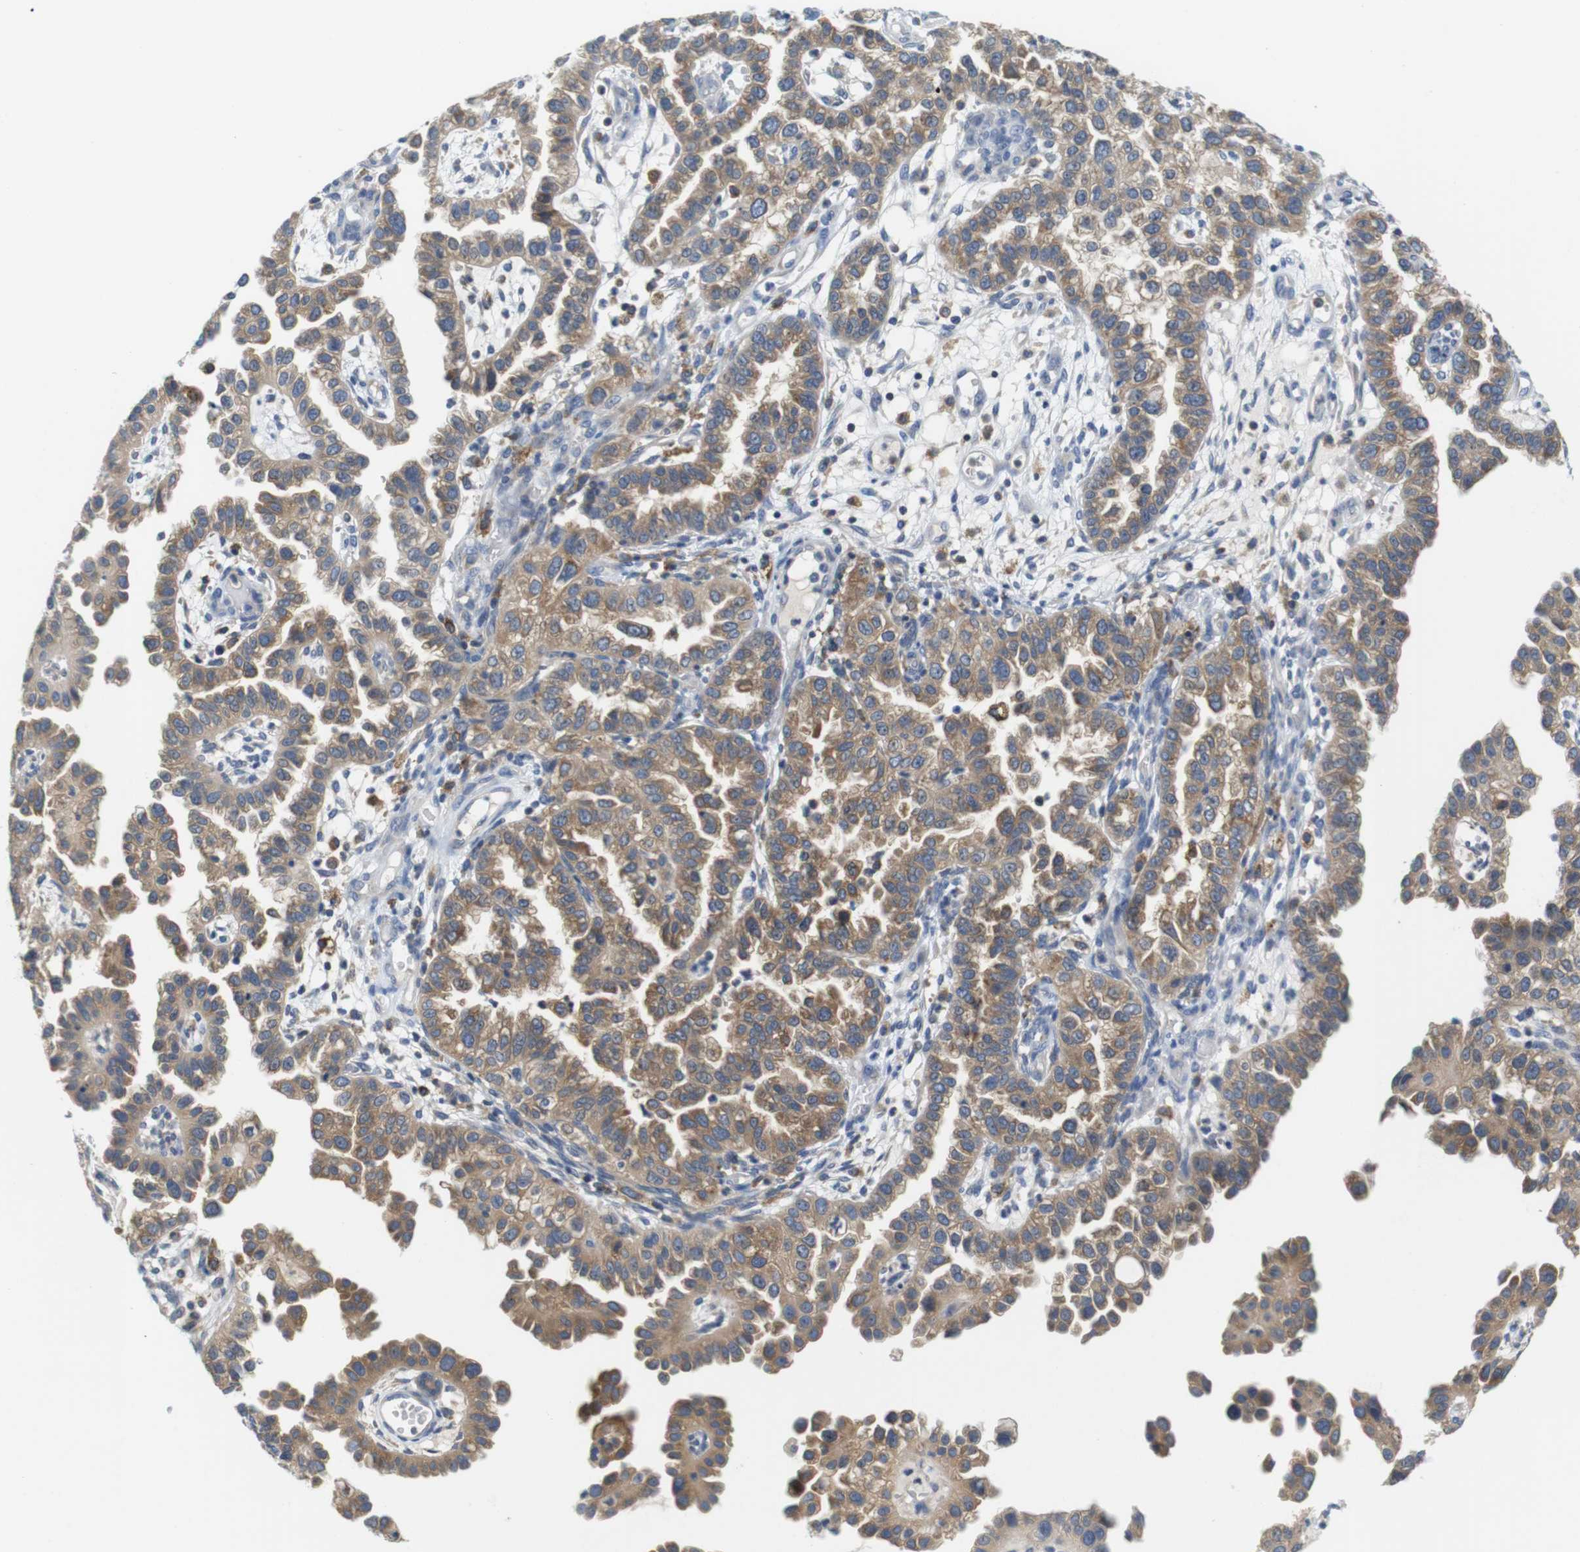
{"staining": {"intensity": "moderate", "quantity": ">75%", "location": "cytoplasmic/membranous"}, "tissue": "endometrial cancer", "cell_type": "Tumor cells", "image_type": "cancer", "snomed": [{"axis": "morphology", "description": "Adenocarcinoma, NOS"}, {"axis": "topography", "description": "Endometrium"}], "caption": "Endometrial cancer (adenocarcinoma) stained for a protein (brown) exhibits moderate cytoplasmic/membranous positive staining in about >75% of tumor cells.", "gene": "CNGA2", "patient": {"sex": "female", "age": 85}}